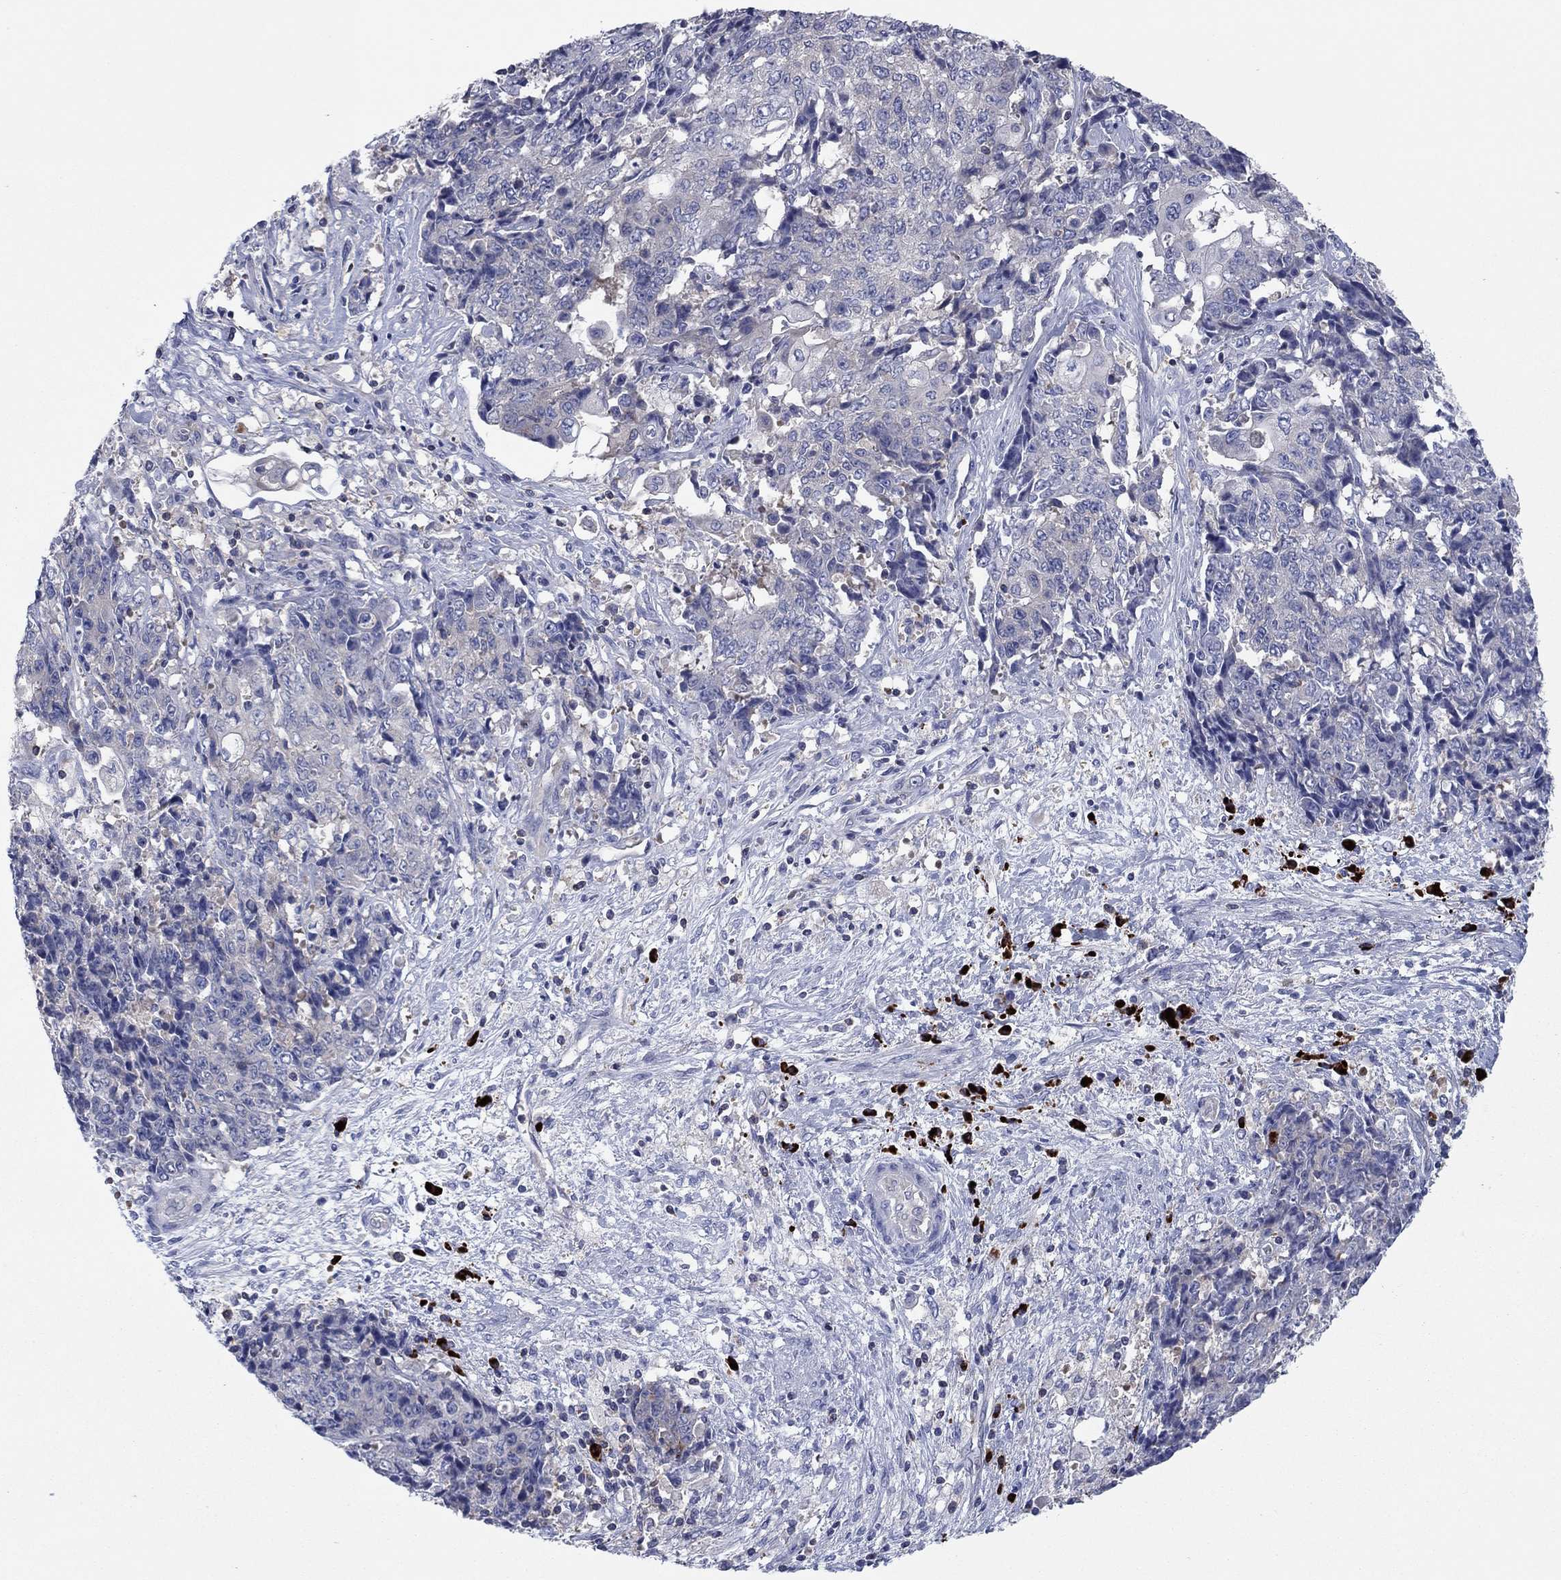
{"staining": {"intensity": "negative", "quantity": "none", "location": "none"}, "tissue": "ovarian cancer", "cell_type": "Tumor cells", "image_type": "cancer", "snomed": [{"axis": "morphology", "description": "Carcinoma, endometroid"}, {"axis": "topography", "description": "Ovary"}], "caption": "A high-resolution image shows IHC staining of endometroid carcinoma (ovarian), which reveals no significant positivity in tumor cells.", "gene": "PVR", "patient": {"sex": "female", "age": 42}}